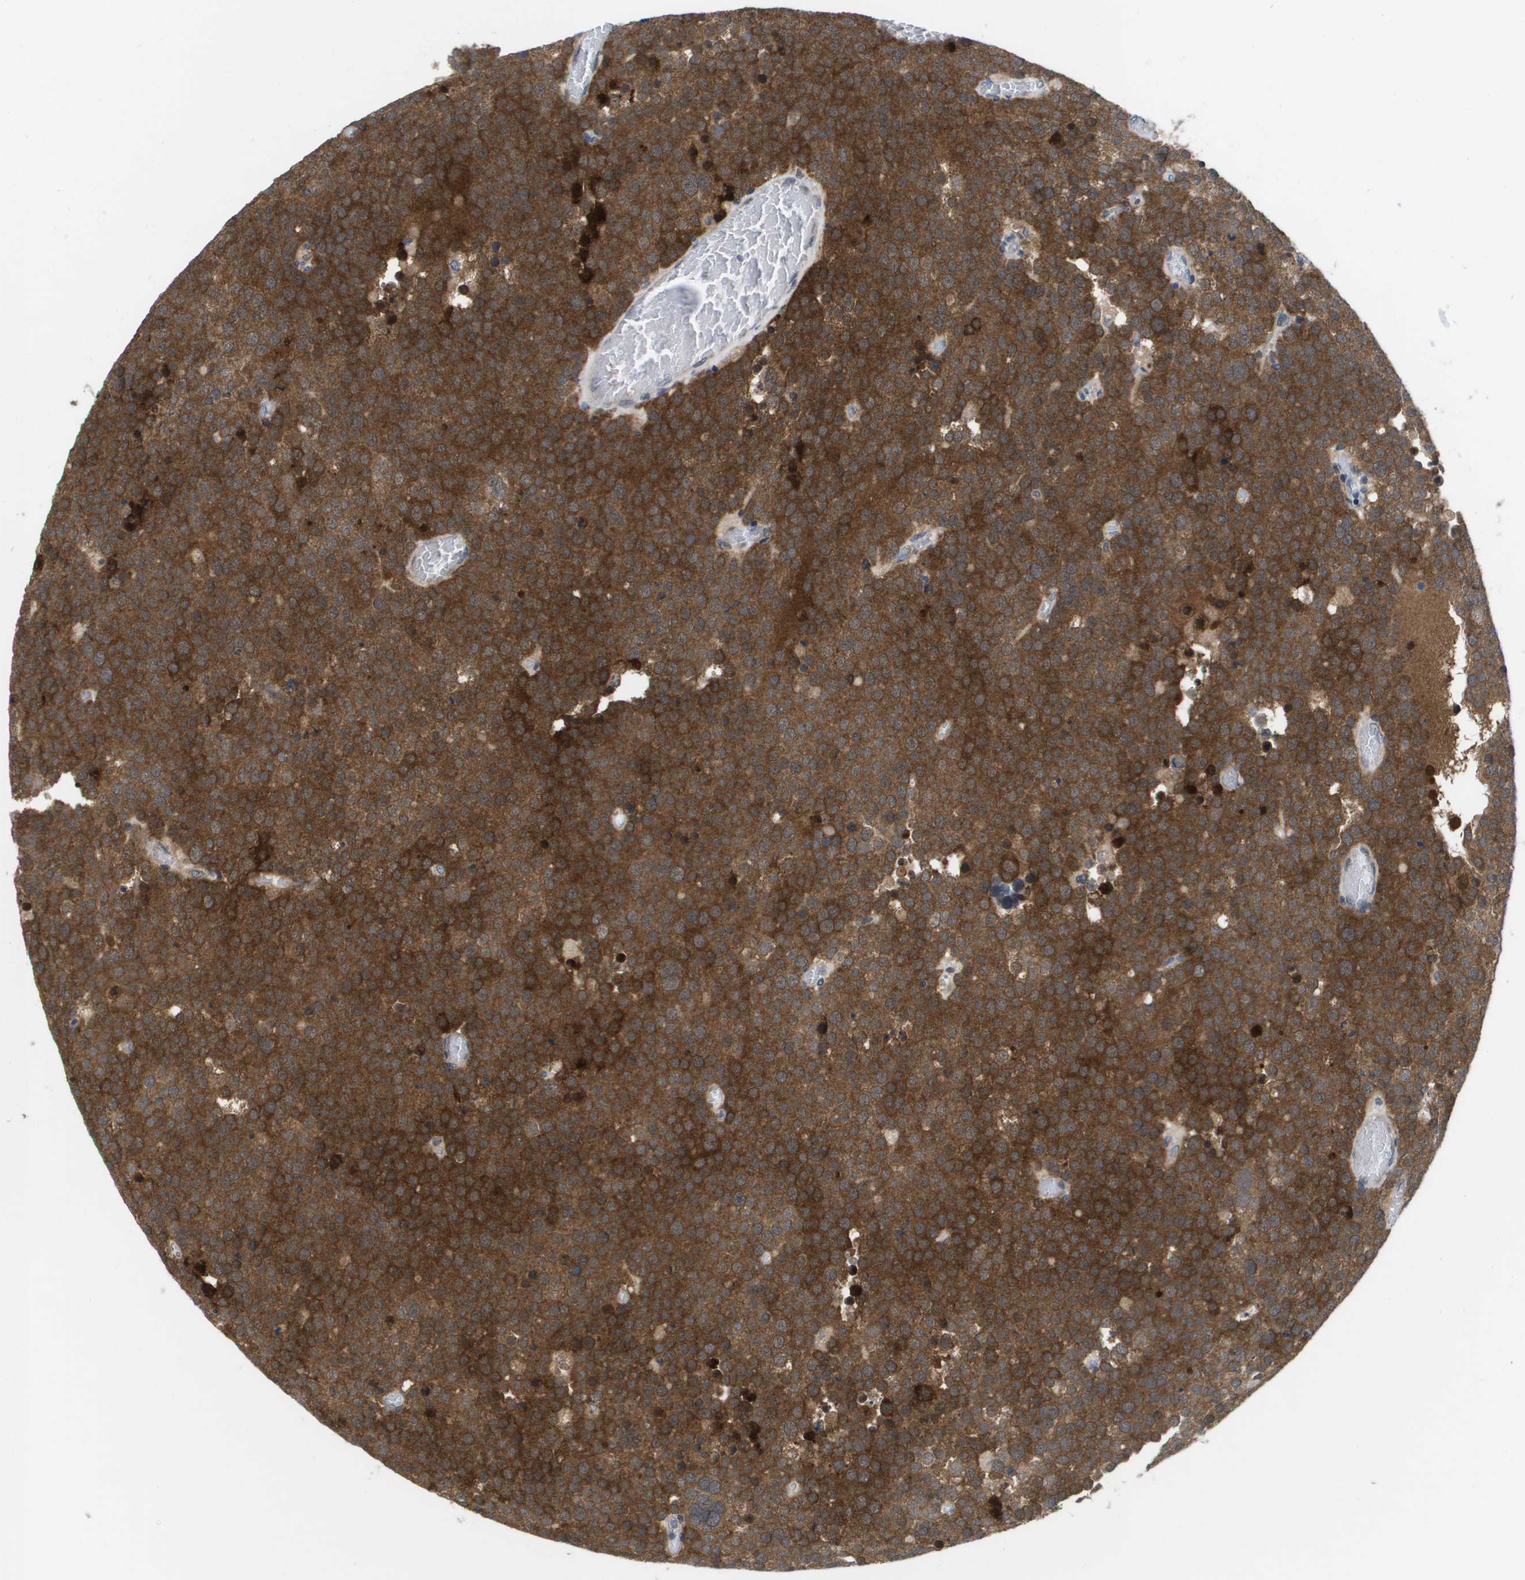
{"staining": {"intensity": "moderate", "quantity": ">75%", "location": "cytoplasmic/membranous"}, "tissue": "testis cancer", "cell_type": "Tumor cells", "image_type": "cancer", "snomed": [{"axis": "morphology", "description": "Normal tissue, NOS"}, {"axis": "morphology", "description": "Seminoma, NOS"}, {"axis": "topography", "description": "Testis"}], "caption": "Testis cancer (seminoma) stained with a protein marker displays moderate staining in tumor cells.", "gene": "FKBP4", "patient": {"sex": "male", "age": 71}}